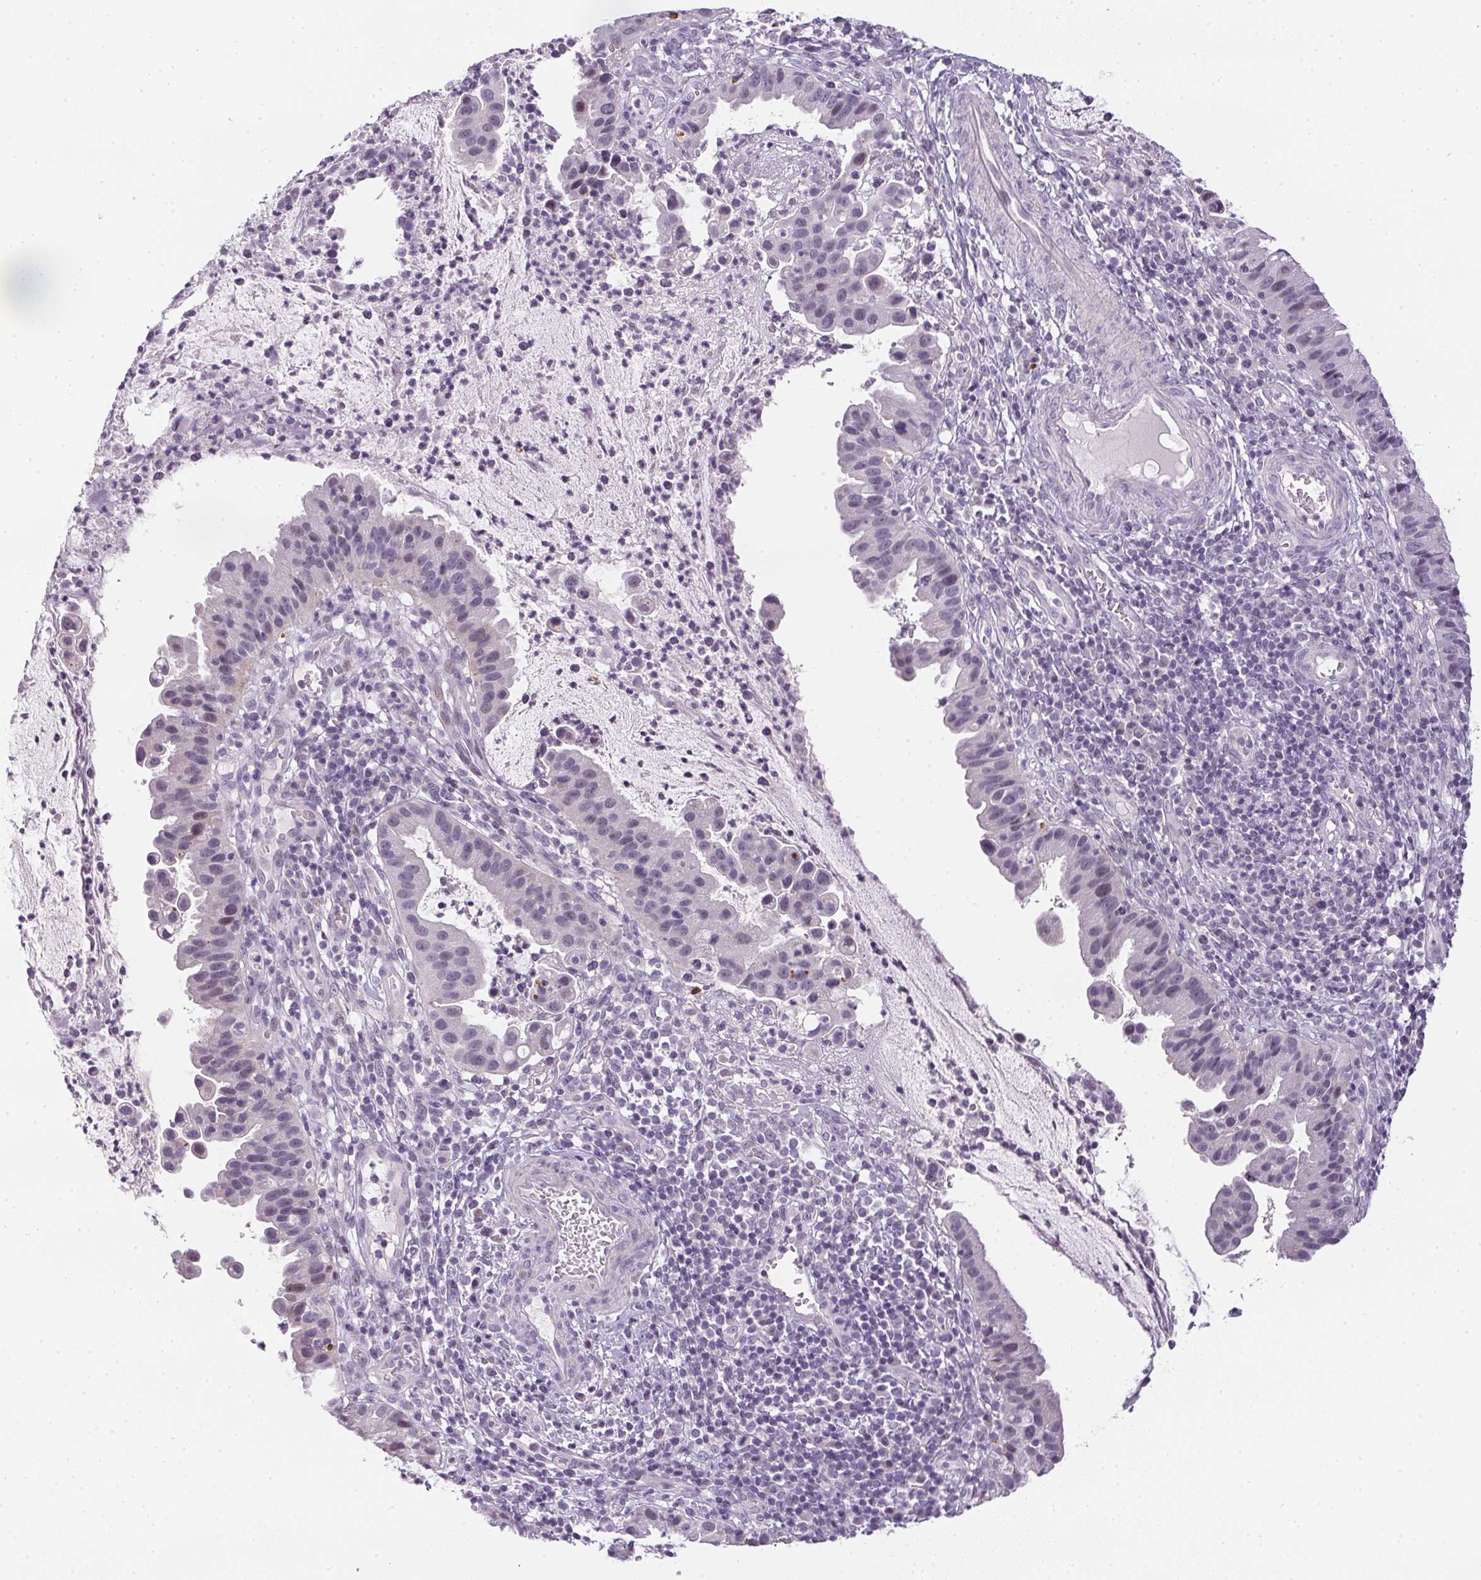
{"staining": {"intensity": "negative", "quantity": "none", "location": "none"}, "tissue": "cervical cancer", "cell_type": "Tumor cells", "image_type": "cancer", "snomed": [{"axis": "morphology", "description": "Adenocarcinoma, NOS"}, {"axis": "topography", "description": "Cervix"}], "caption": "Cervical cancer stained for a protein using immunohistochemistry exhibits no positivity tumor cells.", "gene": "GSDMC", "patient": {"sex": "female", "age": 34}}